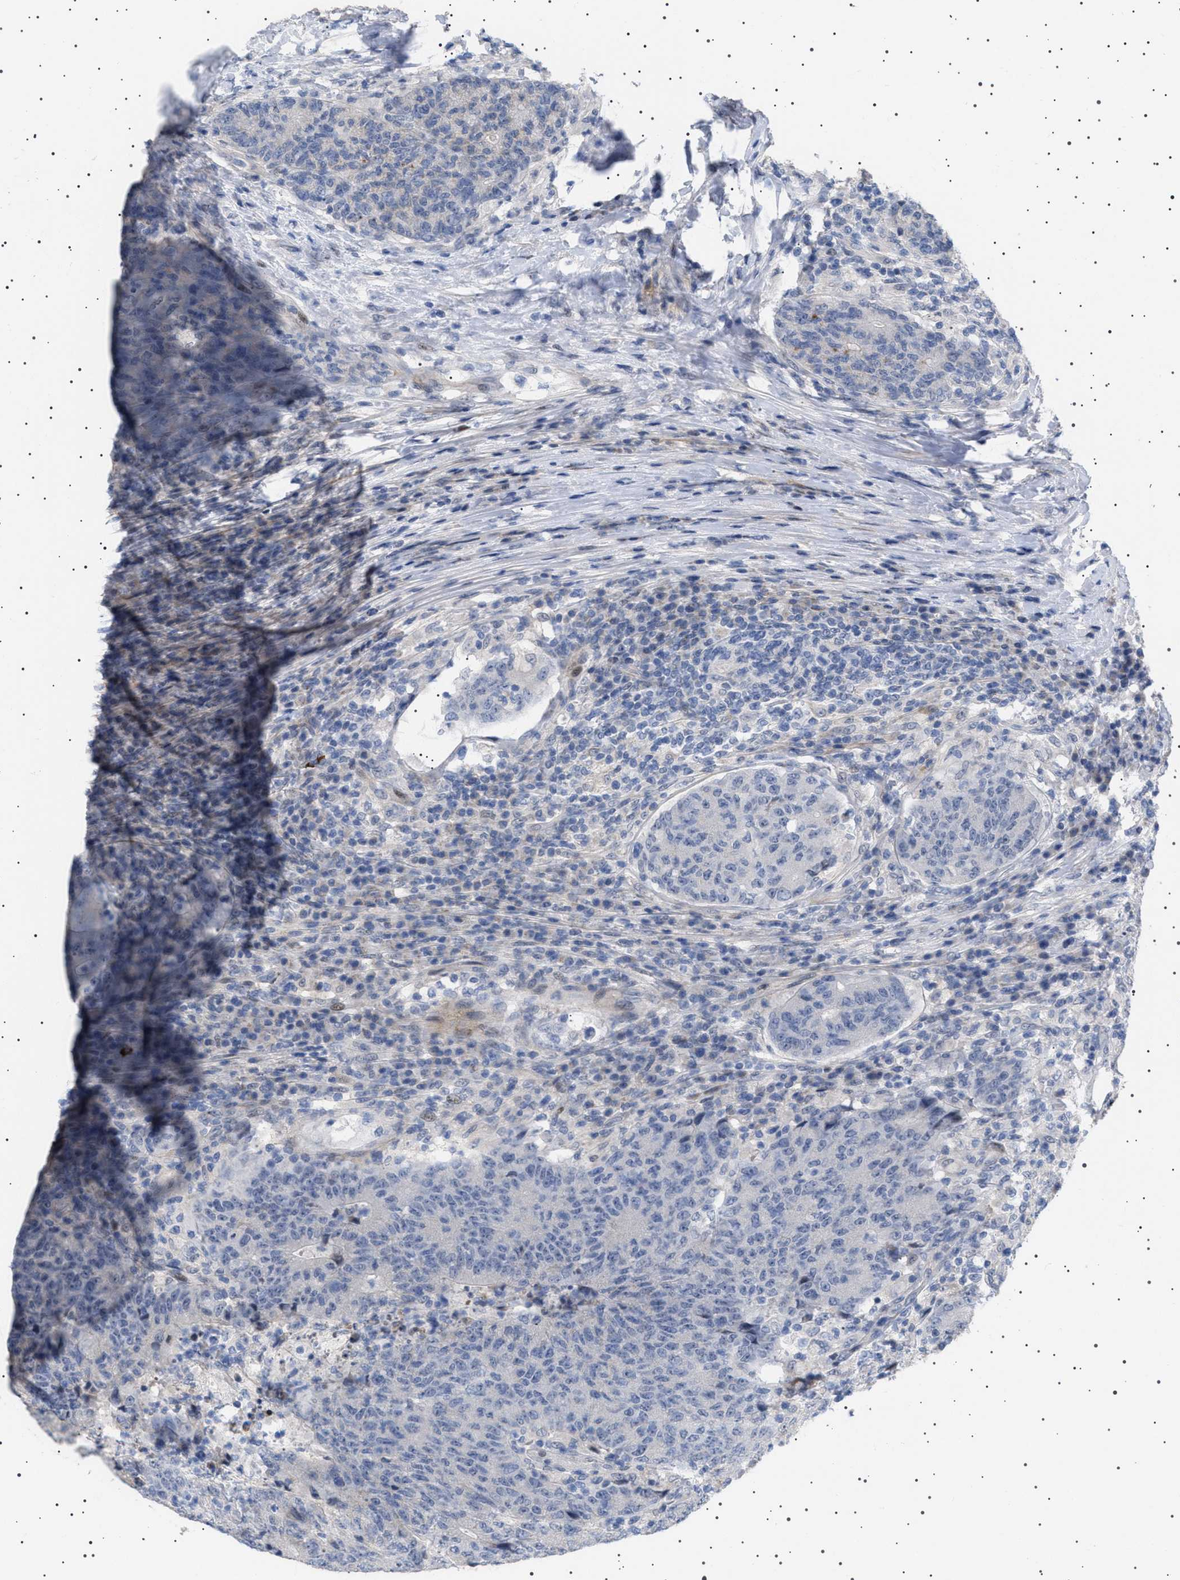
{"staining": {"intensity": "negative", "quantity": "none", "location": "none"}, "tissue": "colorectal cancer", "cell_type": "Tumor cells", "image_type": "cancer", "snomed": [{"axis": "morphology", "description": "Normal tissue, NOS"}, {"axis": "morphology", "description": "Adenocarcinoma, NOS"}, {"axis": "topography", "description": "Colon"}], "caption": "High power microscopy micrograph of an IHC photomicrograph of colorectal cancer (adenocarcinoma), revealing no significant expression in tumor cells.", "gene": "HTR1A", "patient": {"sex": "female", "age": 75}}